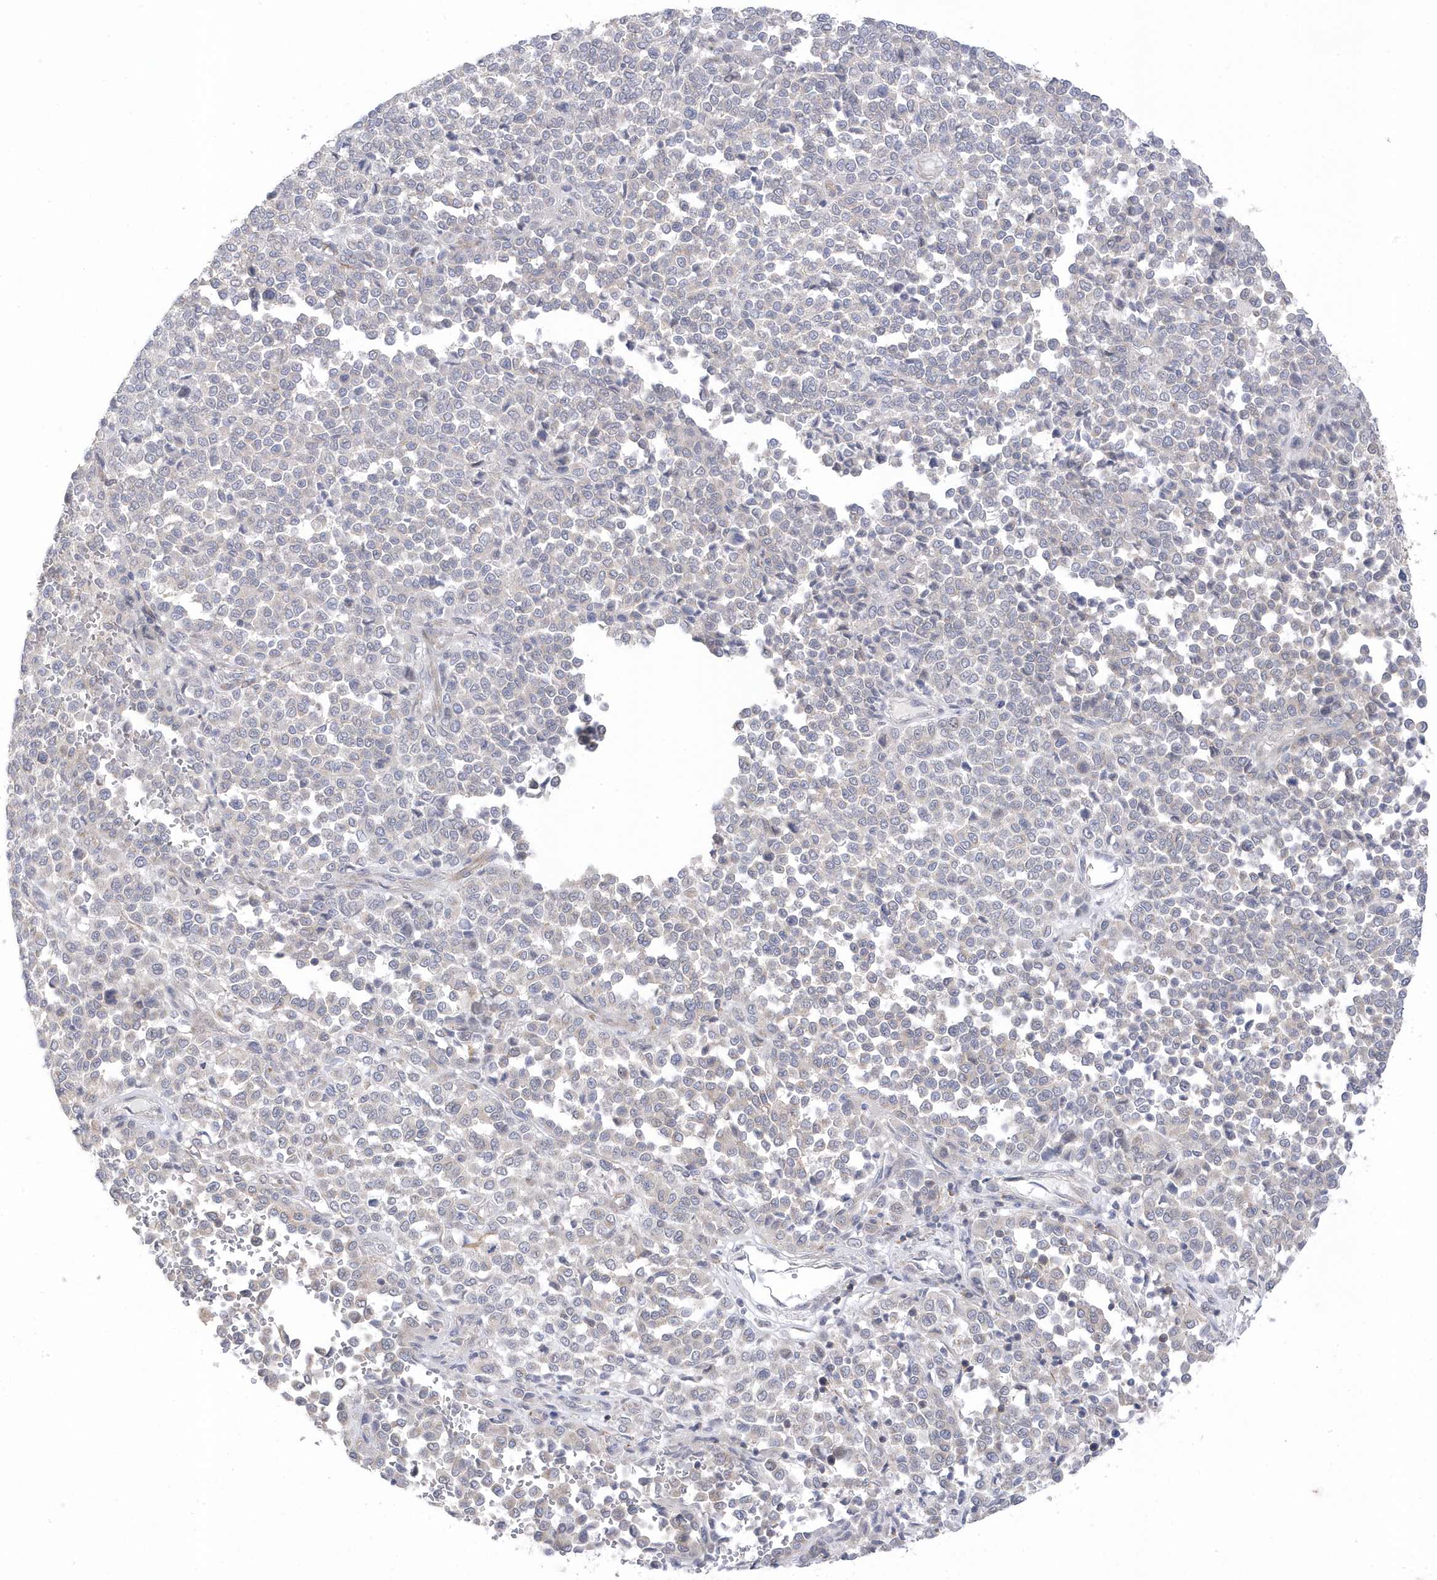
{"staining": {"intensity": "negative", "quantity": "none", "location": "none"}, "tissue": "melanoma", "cell_type": "Tumor cells", "image_type": "cancer", "snomed": [{"axis": "morphology", "description": "Malignant melanoma, Metastatic site"}, {"axis": "topography", "description": "Pancreas"}], "caption": "A photomicrograph of human malignant melanoma (metastatic site) is negative for staining in tumor cells.", "gene": "ANAPC1", "patient": {"sex": "female", "age": 30}}